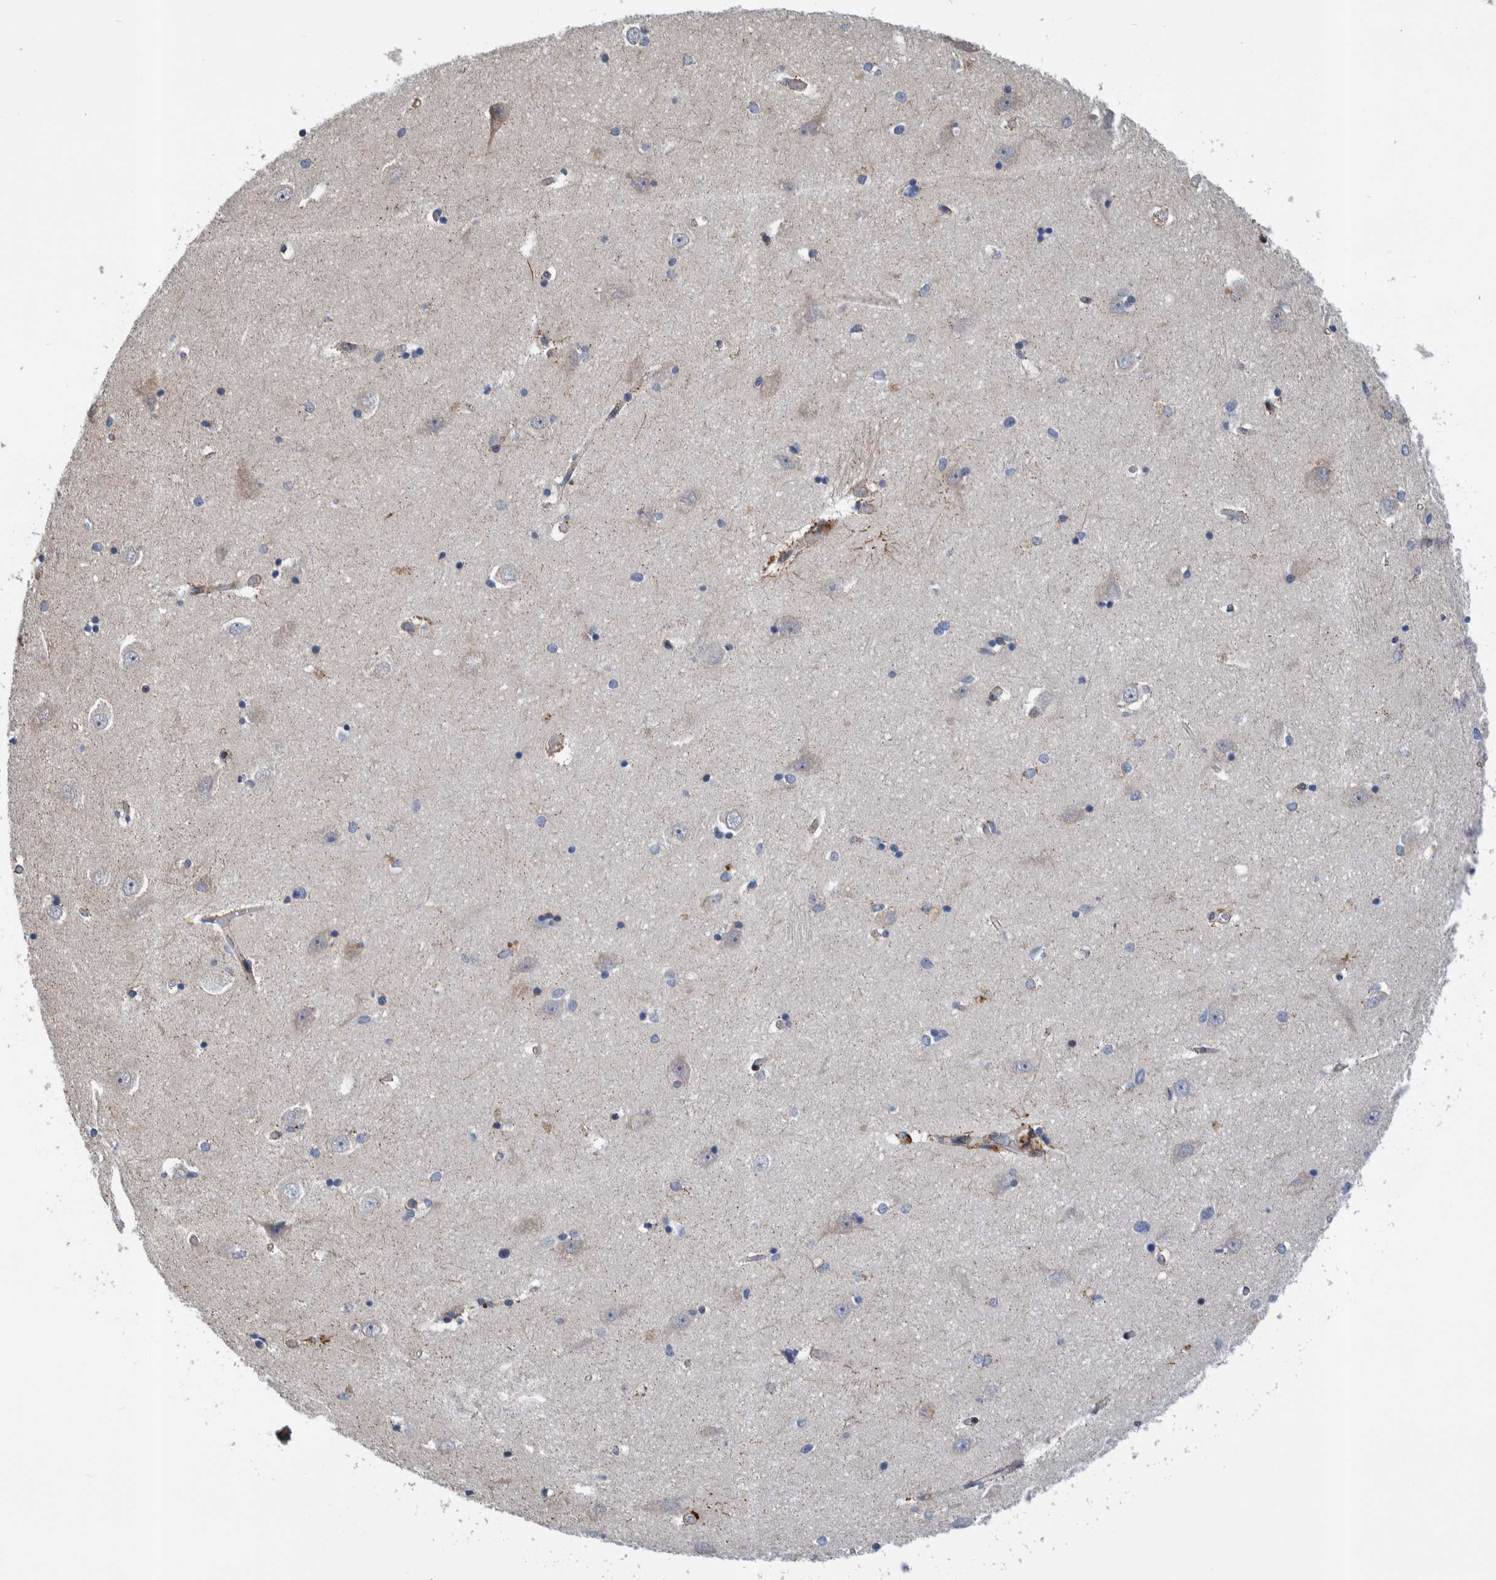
{"staining": {"intensity": "moderate", "quantity": "<25%", "location": "cytoplasmic/membranous"}, "tissue": "hippocampus", "cell_type": "Glial cells", "image_type": "normal", "snomed": [{"axis": "morphology", "description": "Normal tissue, NOS"}, {"axis": "topography", "description": "Hippocampus"}], "caption": "Protein expression analysis of unremarkable human hippocampus reveals moderate cytoplasmic/membranous positivity in about <25% of glial cells. Immunohistochemistry stains the protein of interest in brown and the nuclei are stained blue.", "gene": "CCDC57", "patient": {"sex": "male", "age": 45}}